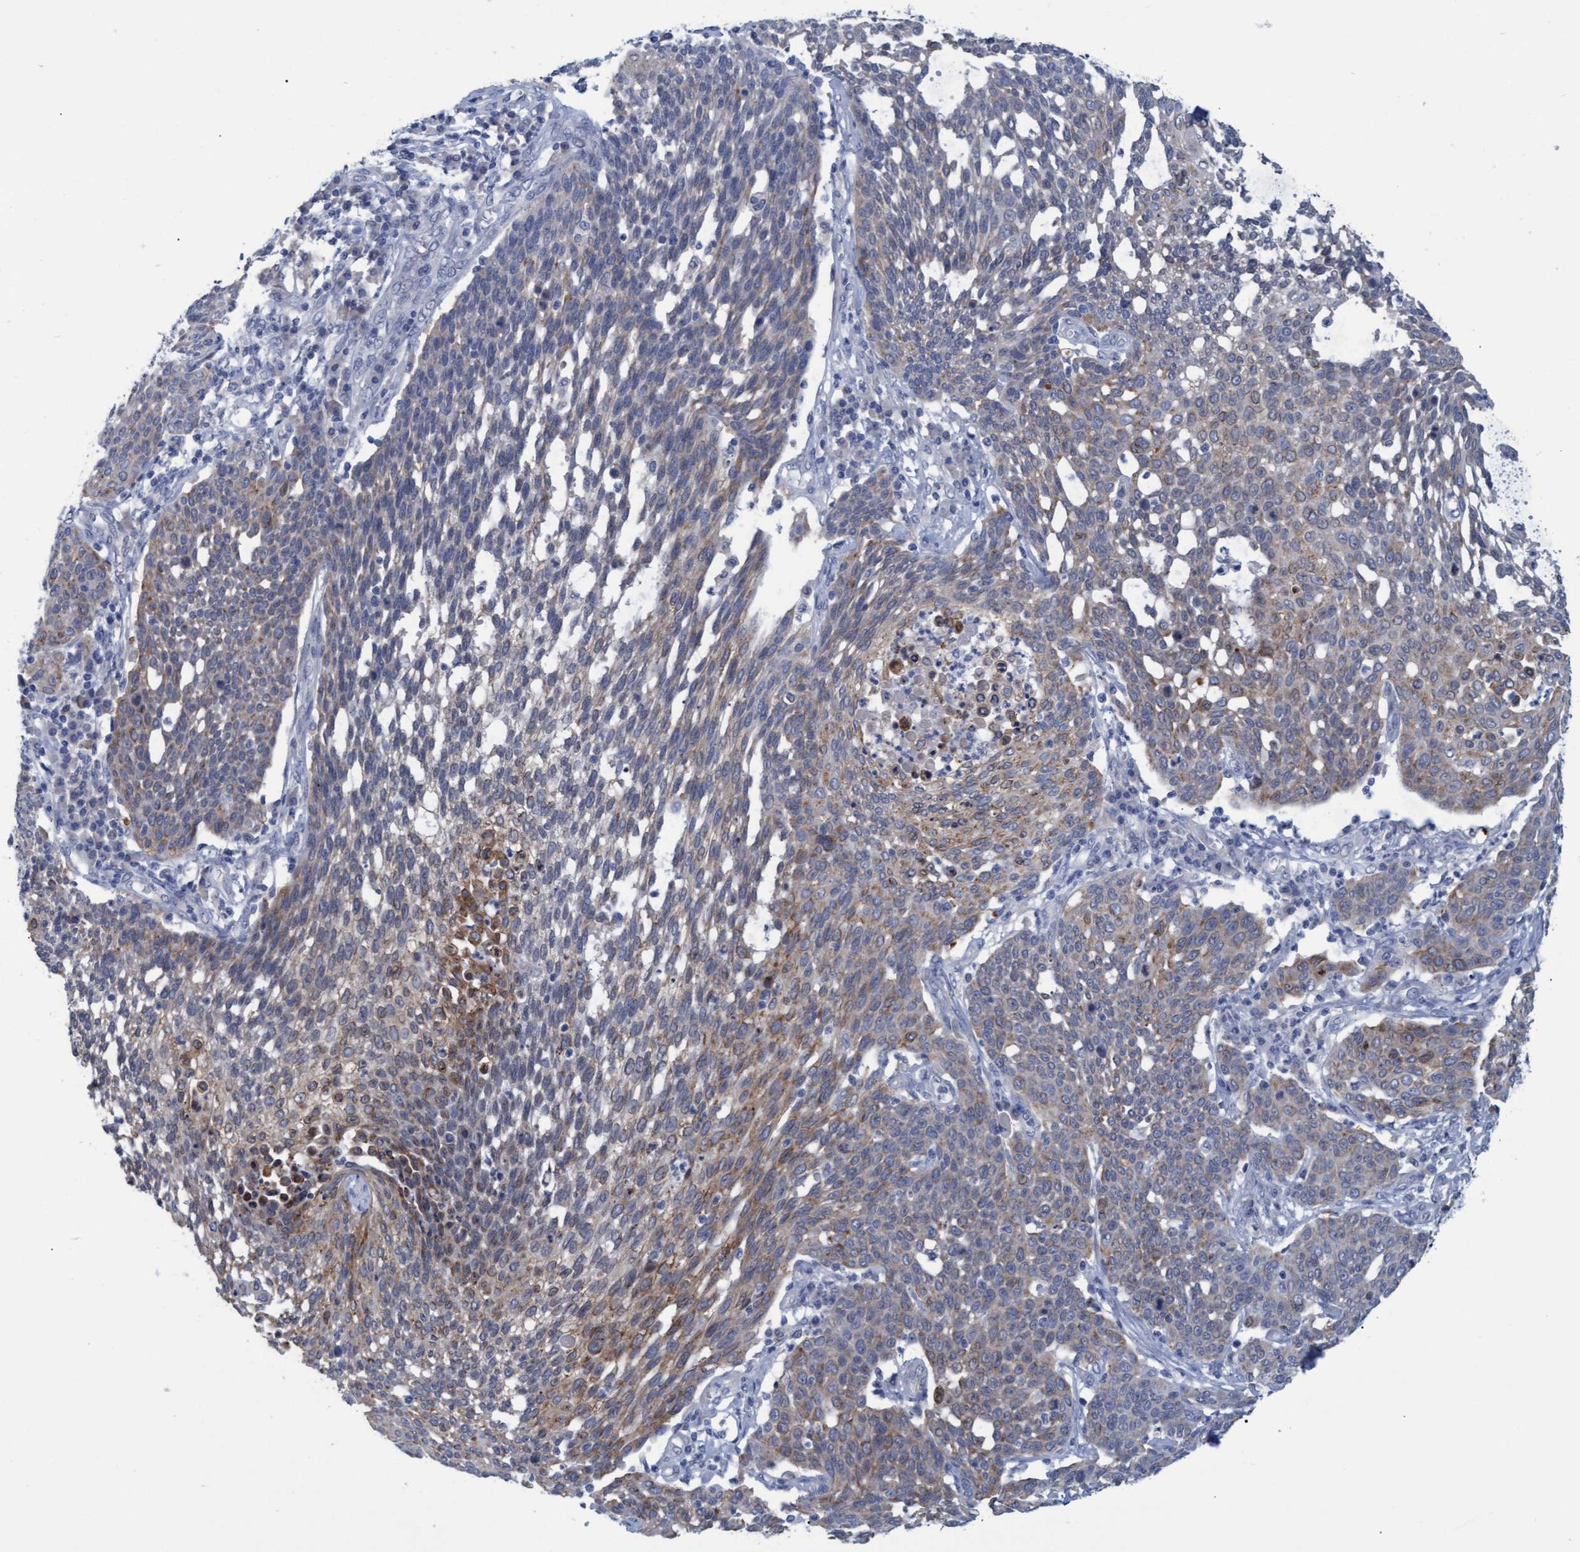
{"staining": {"intensity": "moderate", "quantity": "<25%", "location": "cytoplasmic/membranous"}, "tissue": "cervical cancer", "cell_type": "Tumor cells", "image_type": "cancer", "snomed": [{"axis": "morphology", "description": "Squamous cell carcinoma, NOS"}, {"axis": "topography", "description": "Cervix"}], "caption": "Immunohistochemical staining of cervical cancer (squamous cell carcinoma) exhibits low levels of moderate cytoplasmic/membranous expression in about <25% of tumor cells.", "gene": "SSTR3", "patient": {"sex": "female", "age": 34}}